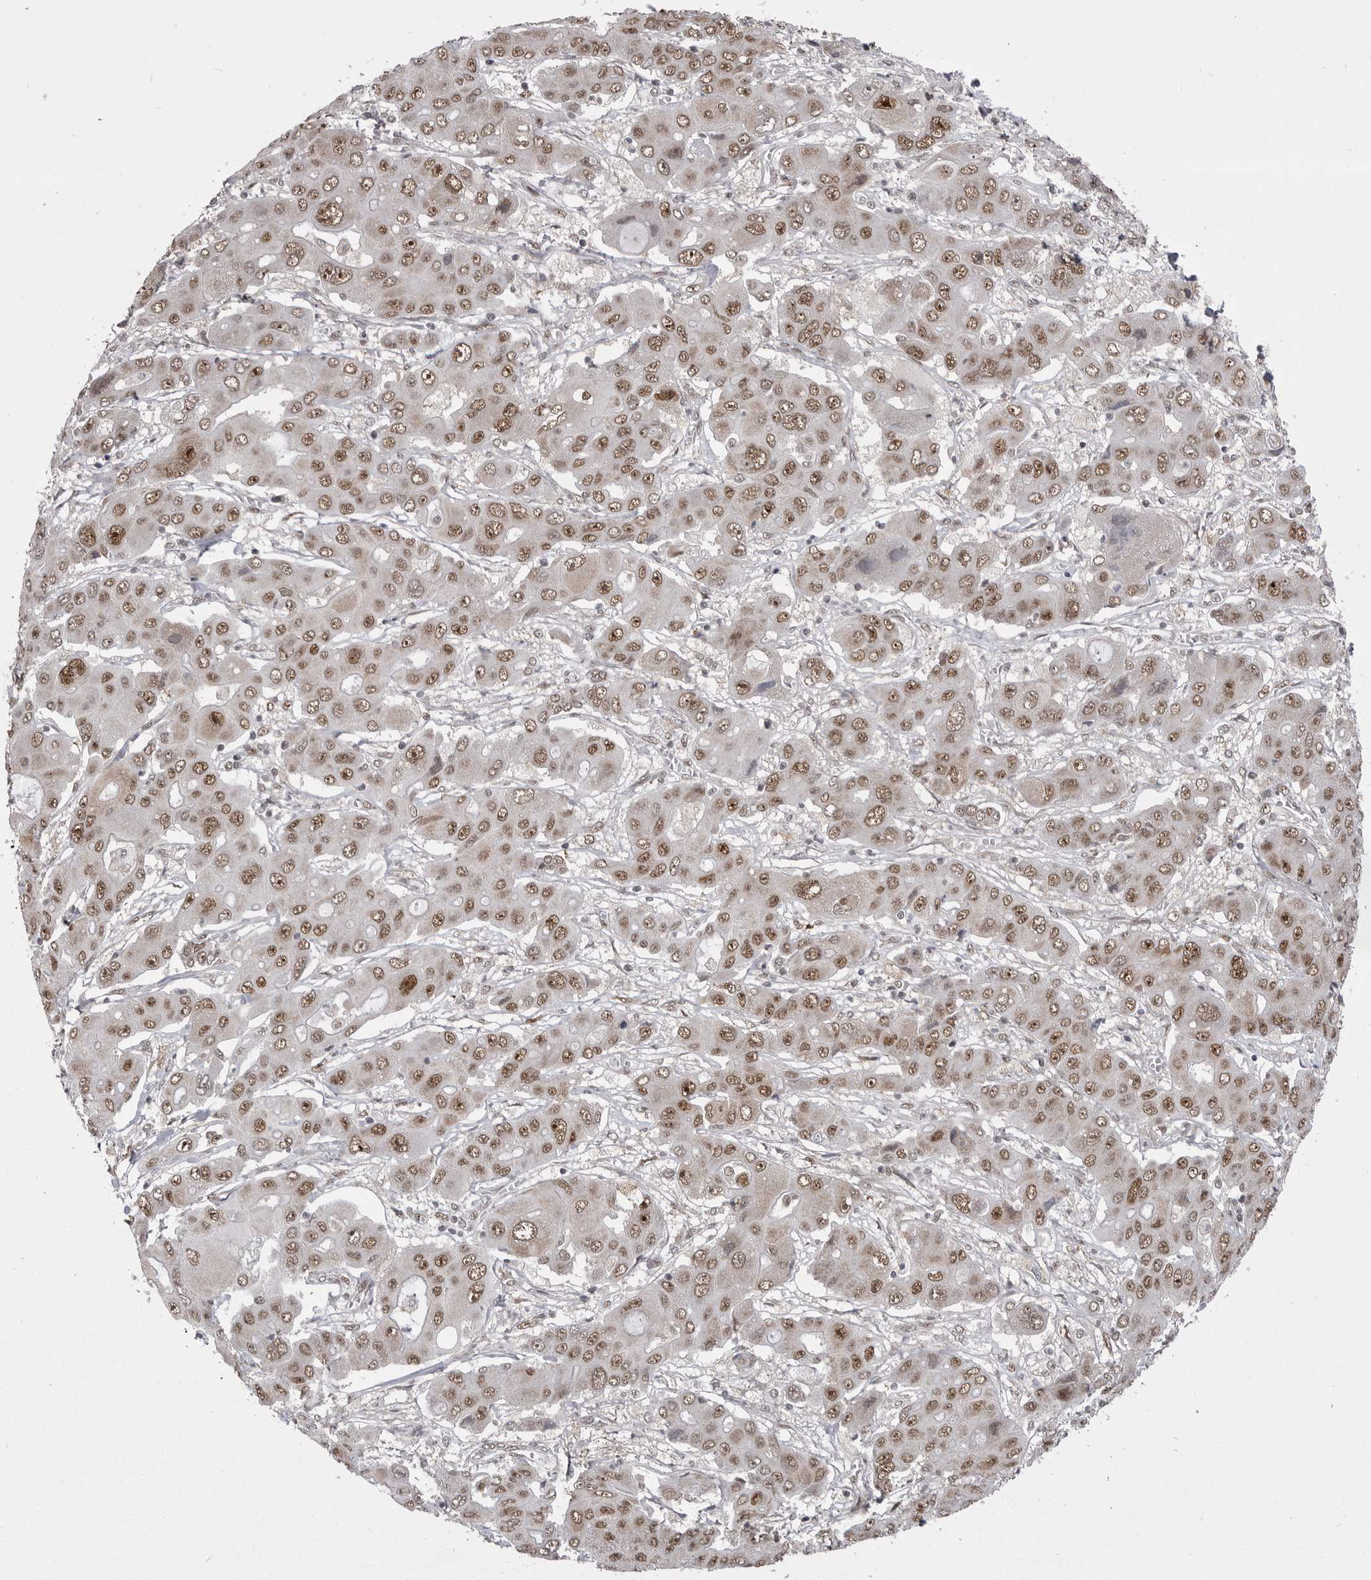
{"staining": {"intensity": "moderate", "quantity": ">75%", "location": "nuclear"}, "tissue": "liver cancer", "cell_type": "Tumor cells", "image_type": "cancer", "snomed": [{"axis": "morphology", "description": "Cholangiocarcinoma"}, {"axis": "topography", "description": "Liver"}], "caption": "Moderate nuclear protein staining is seen in approximately >75% of tumor cells in liver cancer (cholangiocarcinoma).", "gene": "MEPCE", "patient": {"sex": "male", "age": 67}}